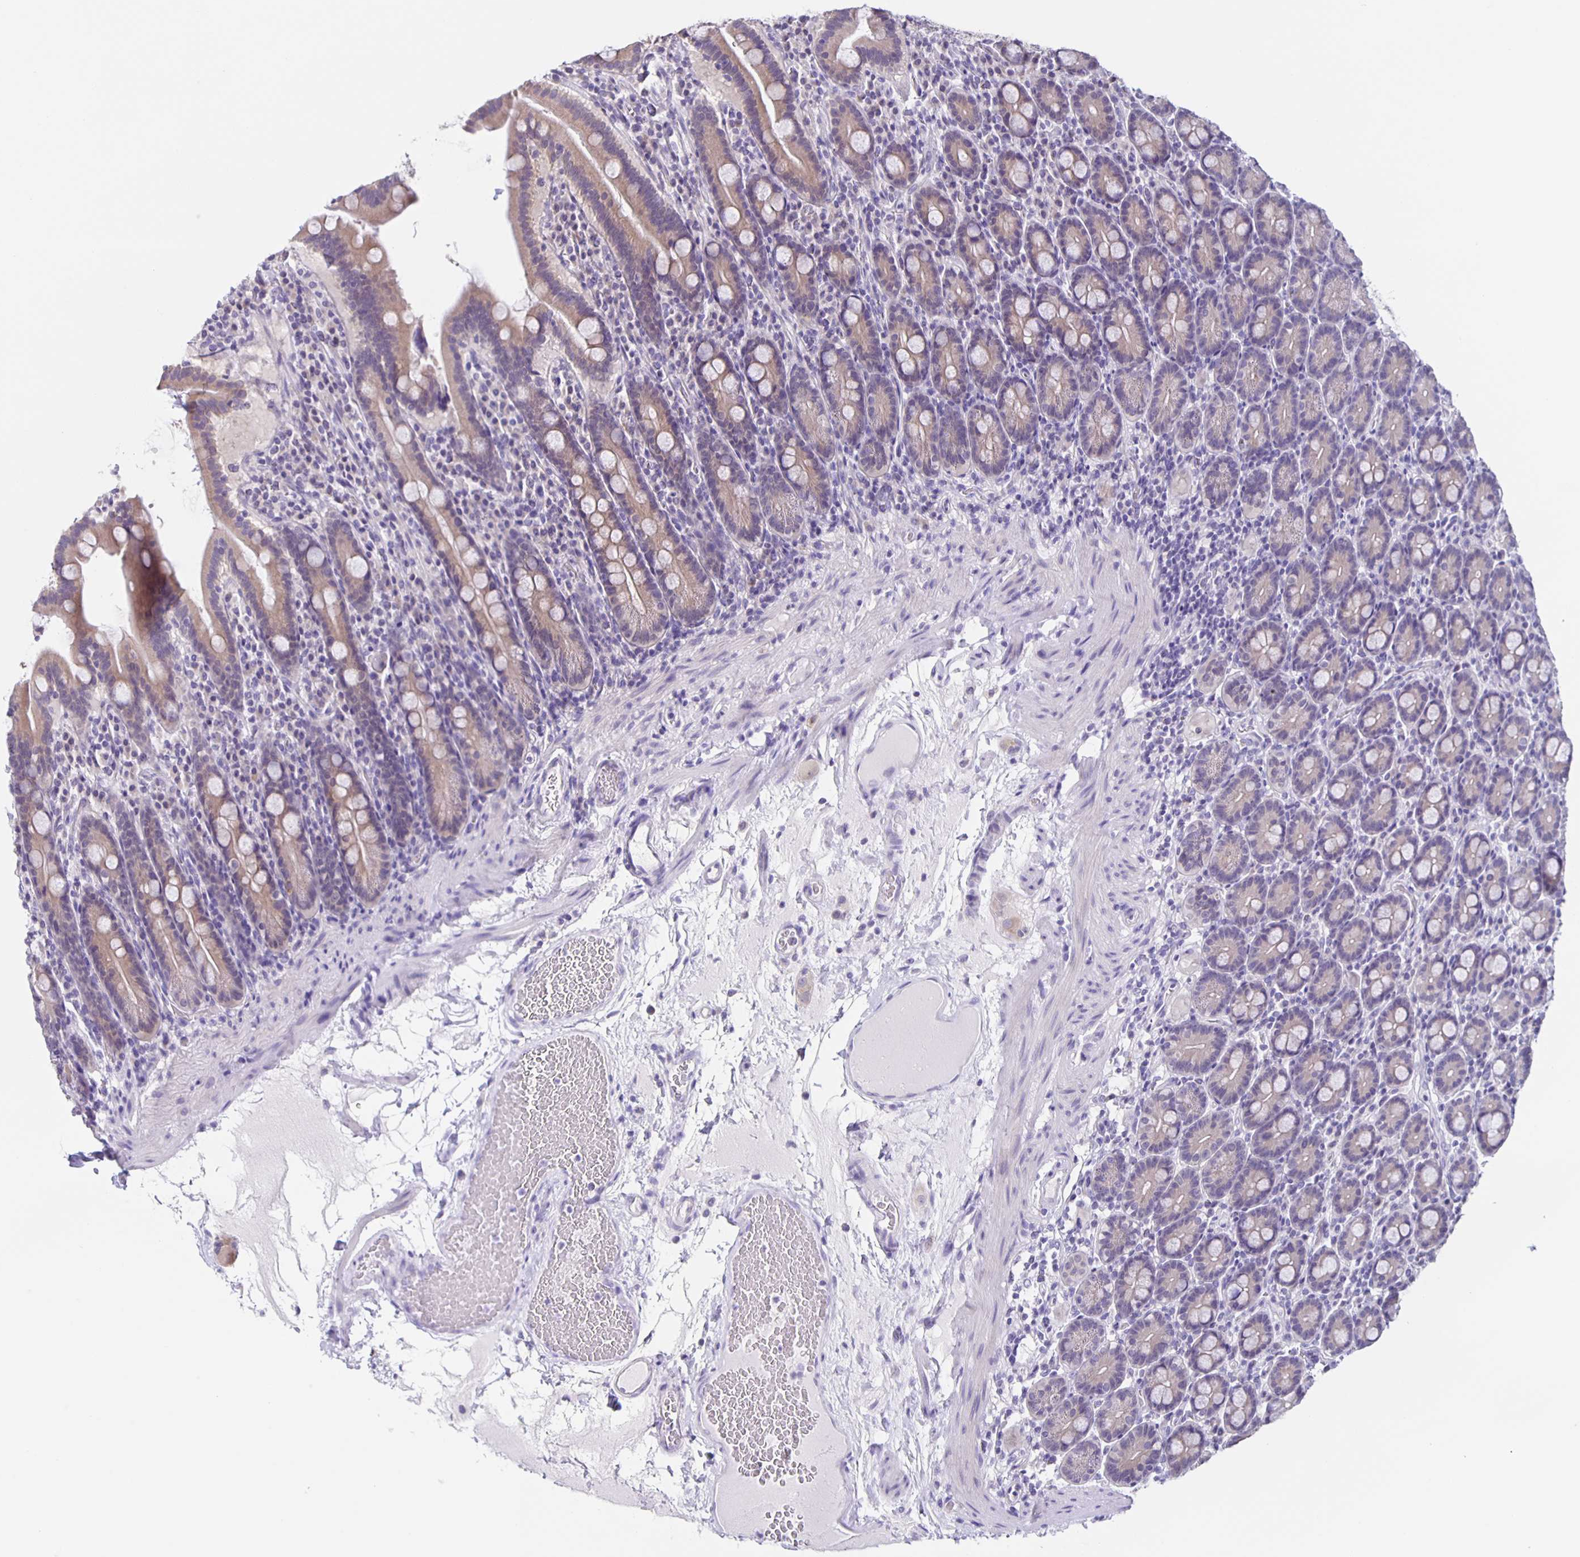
{"staining": {"intensity": "weak", "quantity": "25%-75%", "location": "cytoplasmic/membranous"}, "tissue": "small intestine", "cell_type": "Glandular cells", "image_type": "normal", "snomed": [{"axis": "morphology", "description": "Normal tissue, NOS"}, {"axis": "topography", "description": "Small intestine"}], "caption": "Small intestine stained with DAB immunohistochemistry (IHC) exhibits low levels of weak cytoplasmic/membranous expression in approximately 25%-75% of glandular cells.", "gene": "SLC12A3", "patient": {"sex": "male", "age": 26}}